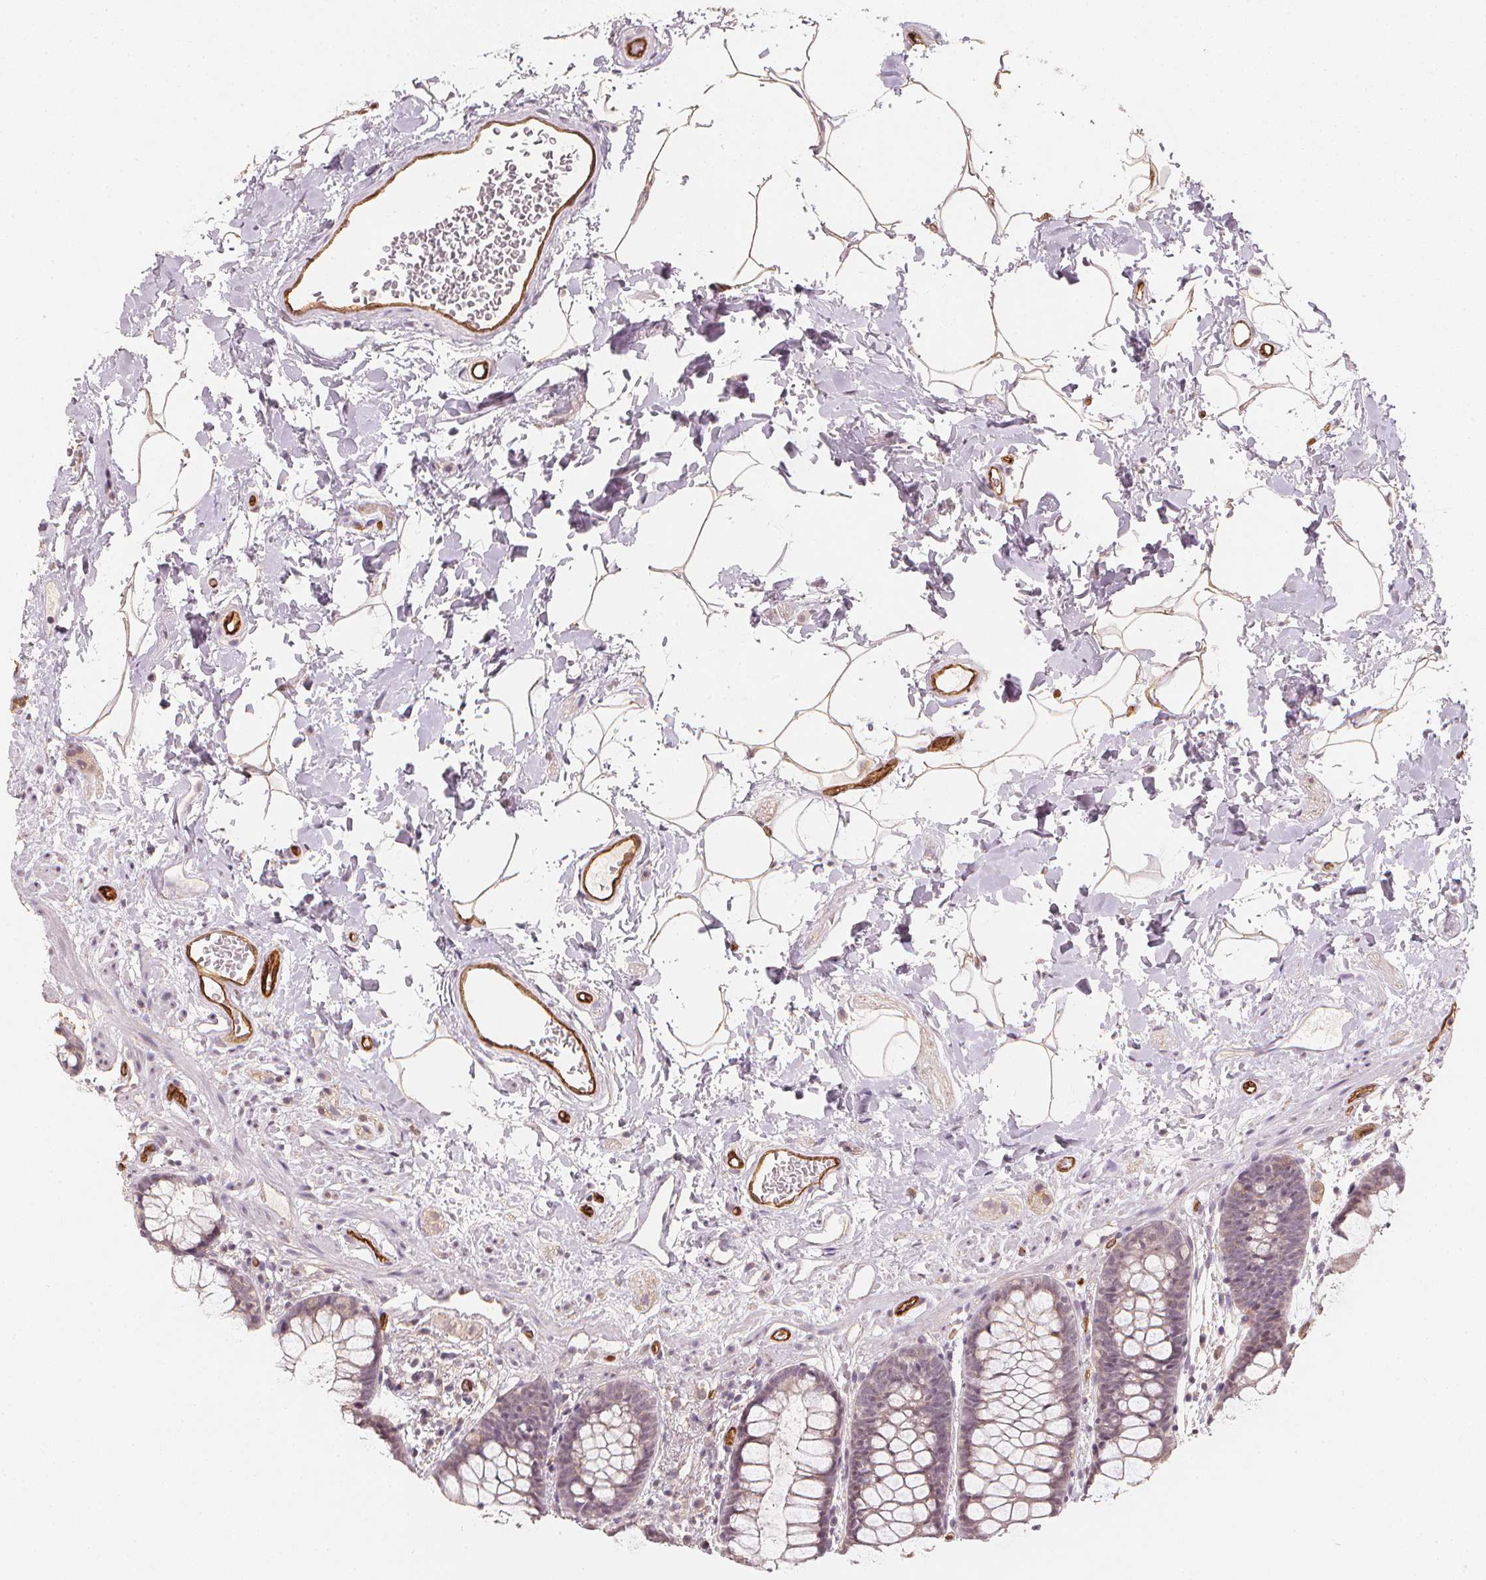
{"staining": {"intensity": "weak", "quantity": "<25%", "location": "cytoplasmic/membranous"}, "tissue": "rectum", "cell_type": "Glandular cells", "image_type": "normal", "snomed": [{"axis": "morphology", "description": "Normal tissue, NOS"}, {"axis": "topography", "description": "Rectum"}], "caption": "Immunohistochemistry micrograph of normal rectum: human rectum stained with DAB shows no significant protein staining in glandular cells.", "gene": "CIB1", "patient": {"sex": "female", "age": 62}}